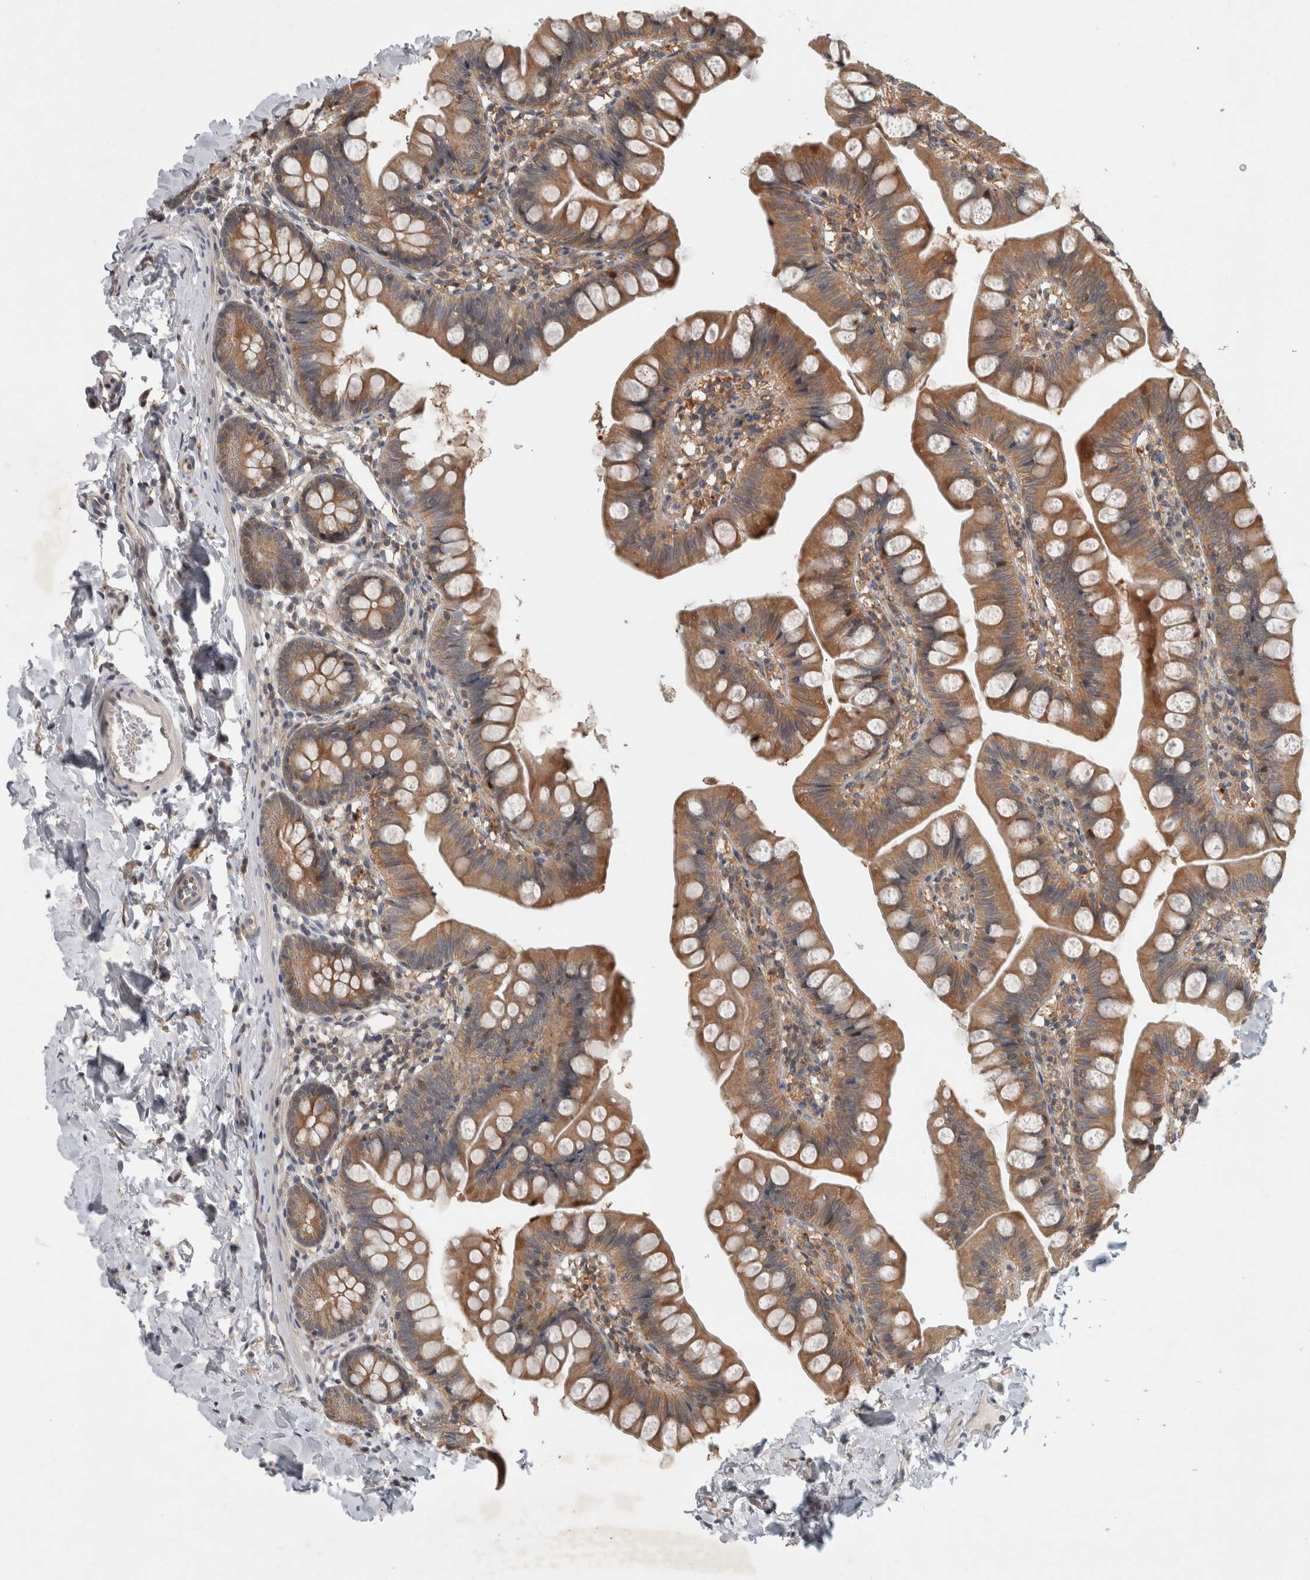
{"staining": {"intensity": "moderate", "quantity": ">75%", "location": "cytoplasmic/membranous"}, "tissue": "small intestine", "cell_type": "Glandular cells", "image_type": "normal", "snomed": [{"axis": "morphology", "description": "Normal tissue, NOS"}, {"axis": "topography", "description": "Small intestine"}], "caption": "High-power microscopy captured an immunohistochemistry photomicrograph of normal small intestine, revealing moderate cytoplasmic/membranous staining in about >75% of glandular cells. The staining was performed using DAB to visualize the protein expression in brown, while the nuclei were stained in blue with hematoxylin (Magnification: 20x).", "gene": "AASDHPPT", "patient": {"sex": "male", "age": 7}}